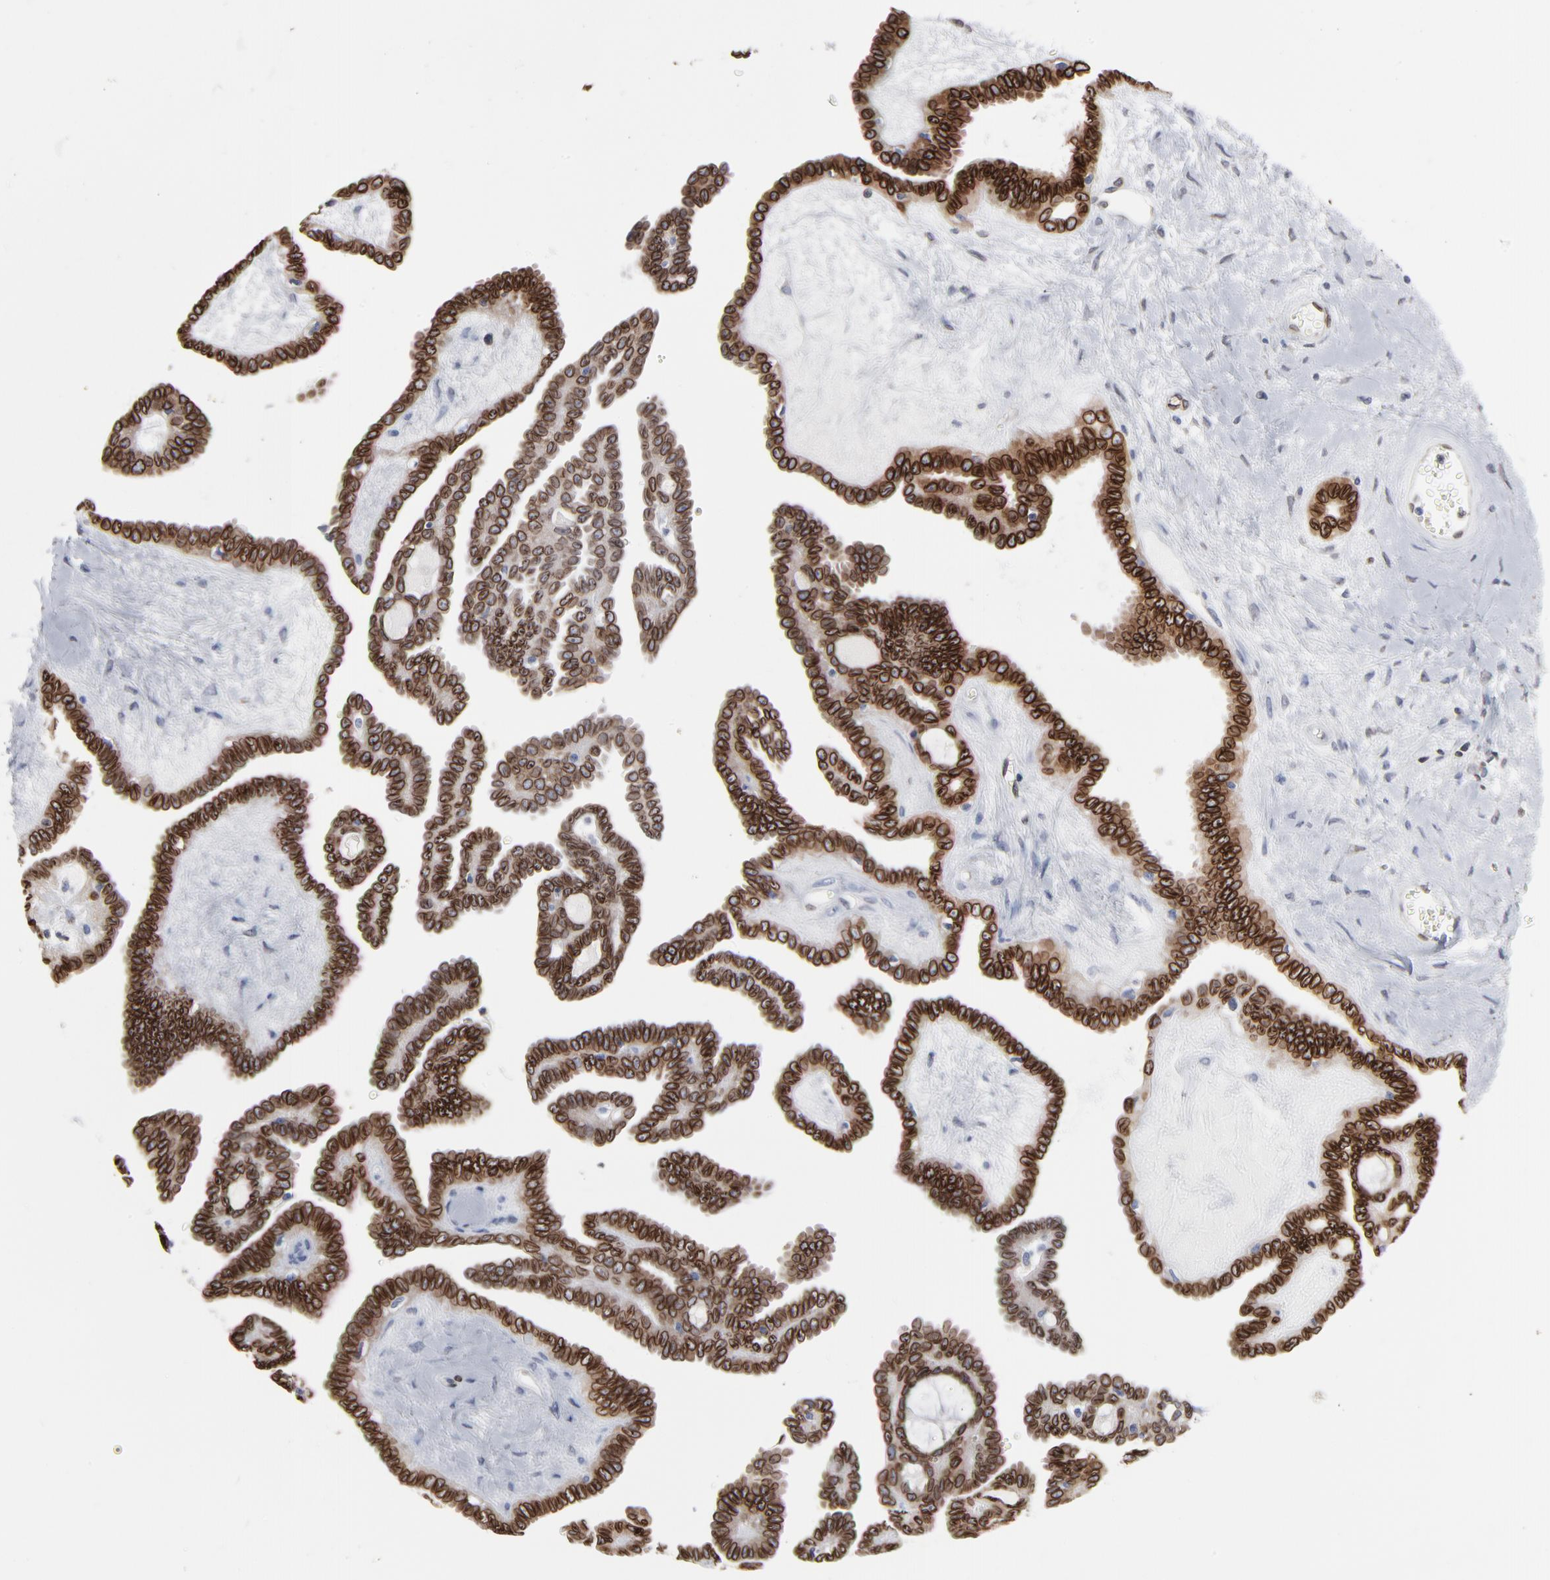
{"staining": {"intensity": "strong", "quantity": ">75%", "location": "cytoplasmic/membranous,nuclear"}, "tissue": "ovarian cancer", "cell_type": "Tumor cells", "image_type": "cancer", "snomed": [{"axis": "morphology", "description": "Cystadenocarcinoma, serous, NOS"}, {"axis": "topography", "description": "Ovary"}], "caption": "Strong cytoplasmic/membranous and nuclear protein expression is present in approximately >75% of tumor cells in ovarian serous cystadenocarcinoma.", "gene": "SYNE2", "patient": {"sex": "female", "age": 71}}